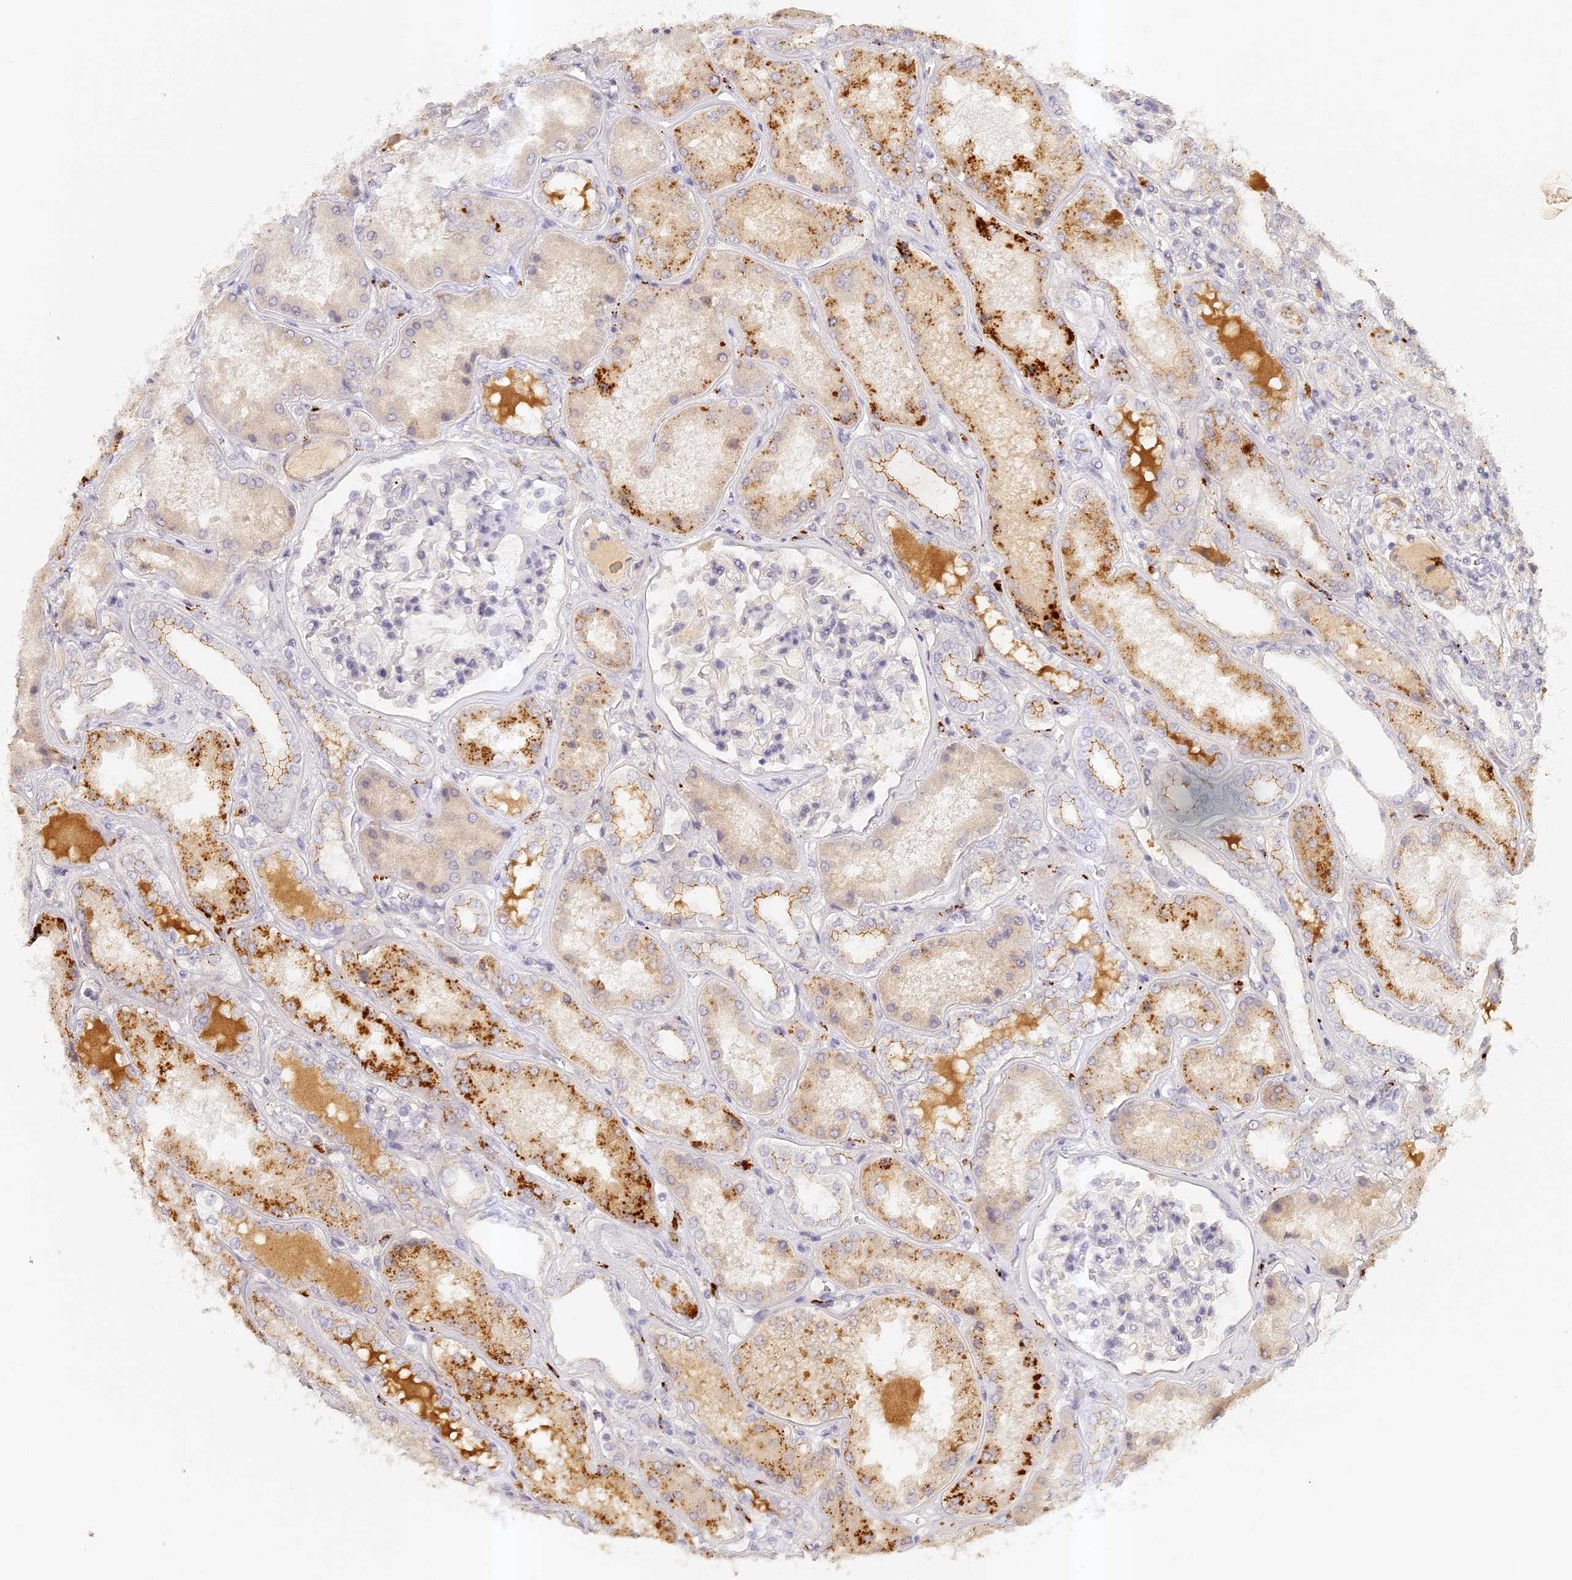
{"staining": {"intensity": "negative", "quantity": "none", "location": "none"}, "tissue": "kidney", "cell_type": "Cells in glomeruli", "image_type": "normal", "snomed": [{"axis": "morphology", "description": "Normal tissue, NOS"}, {"axis": "topography", "description": "Kidney"}], "caption": "This is an immunohistochemistry (IHC) photomicrograph of benign human kidney. There is no positivity in cells in glomeruli.", "gene": "ELL3", "patient": {"sex": "female", "age": 56}}